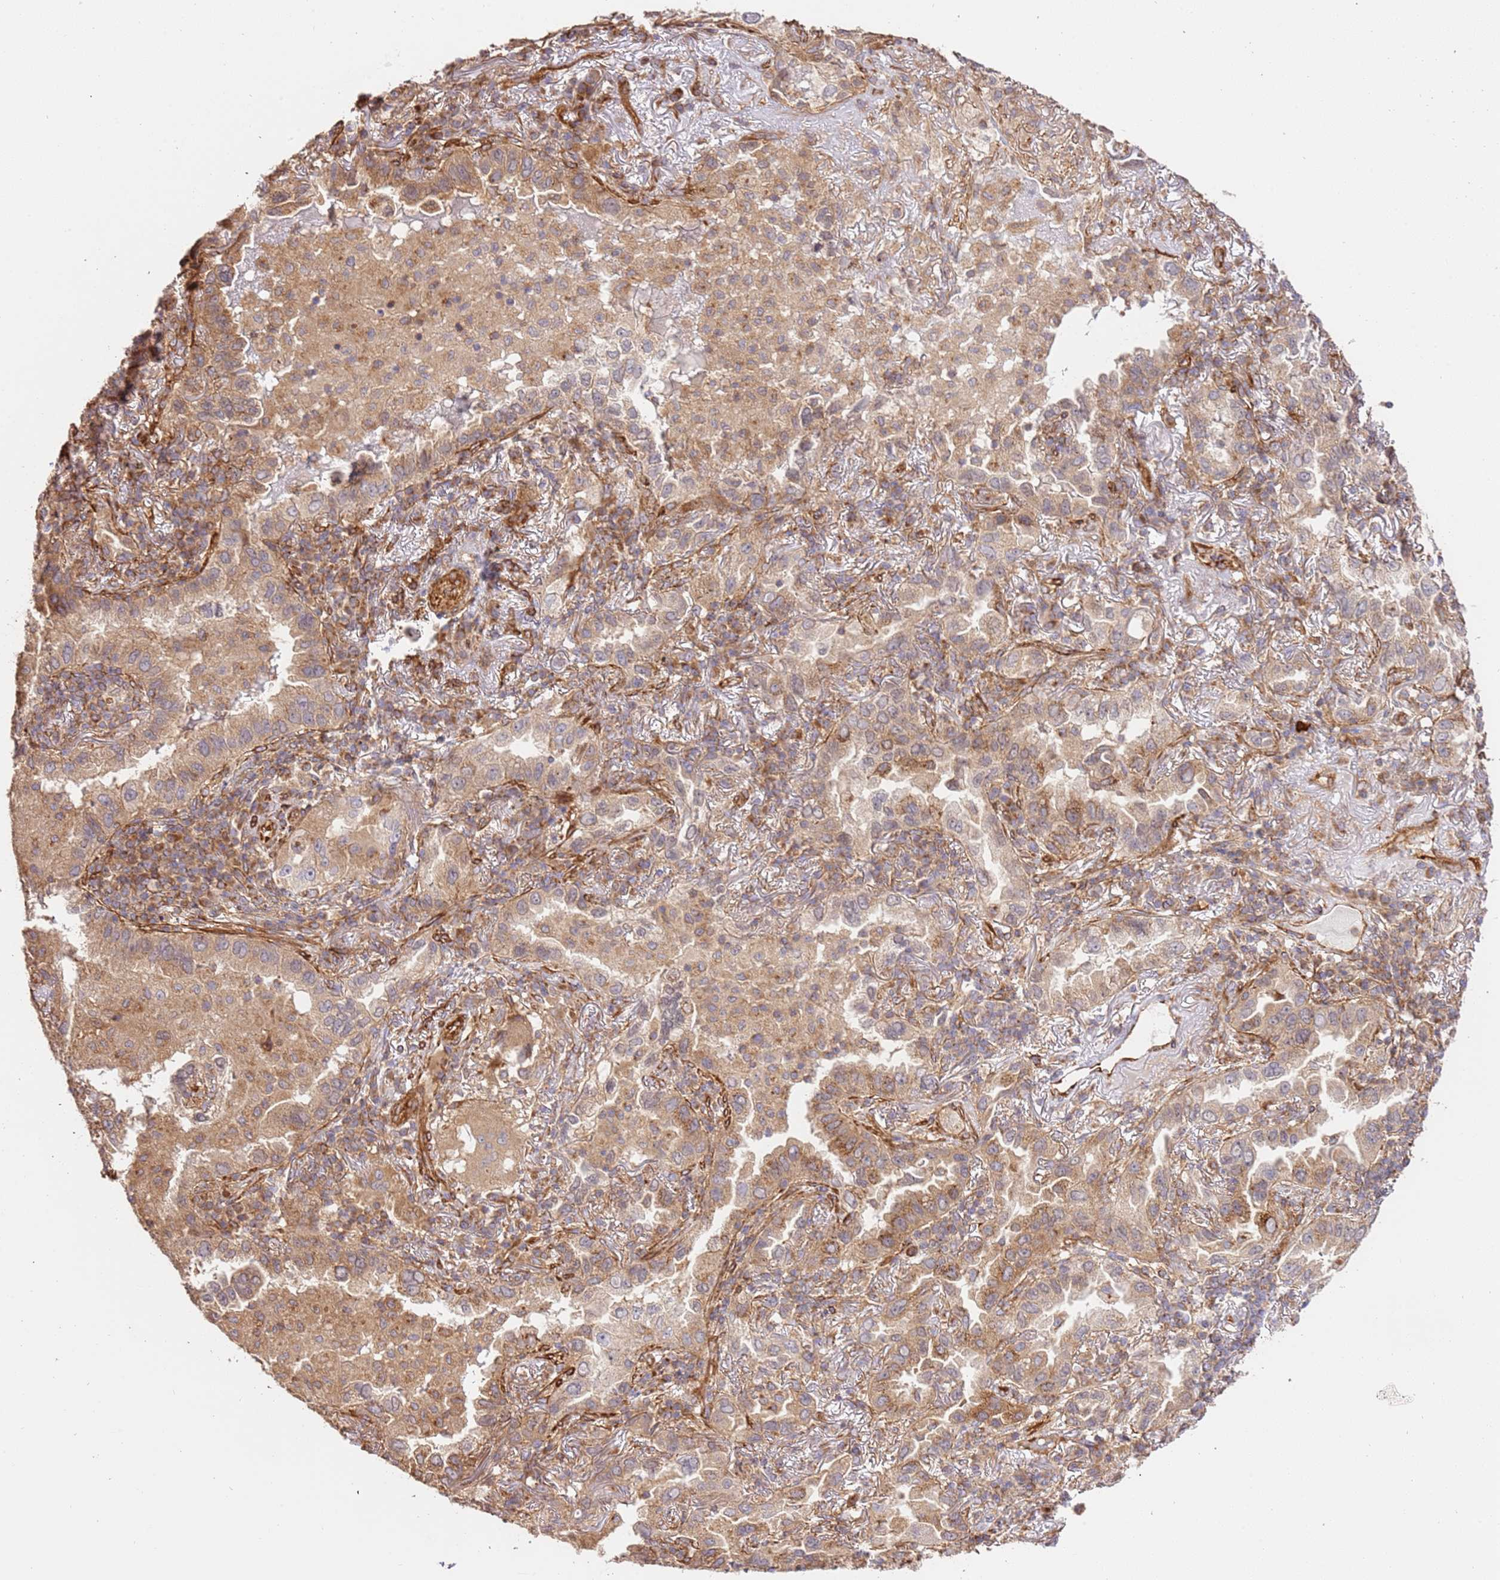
{"staining": {"intensity": "moderate", "quantity": ">75%", "location": "cytoplasmic/membranous"}, "tissue": "lung cancer", "cell_type": "Tumor cells", "image_type": "cancer", "snomed": [{"axis": "morphology", "description": "Adenocarcinoma, NOS"}, {"axis": "topography", "description": "Lung"}], "caption": "Immunohistochemistry (IHC) photomicrograph of neoplastic tissue: human lung cancer stained using immunohistochemistry (IHC) reveals medium levels of moderate protein expression localized specifically in the cytoplasmic/membranous of tumor cells, appearing as a cytoplasmic/membranous brown color.", "gene": "ZBTB39", "patient": {"sex": "female", "age": 69}}